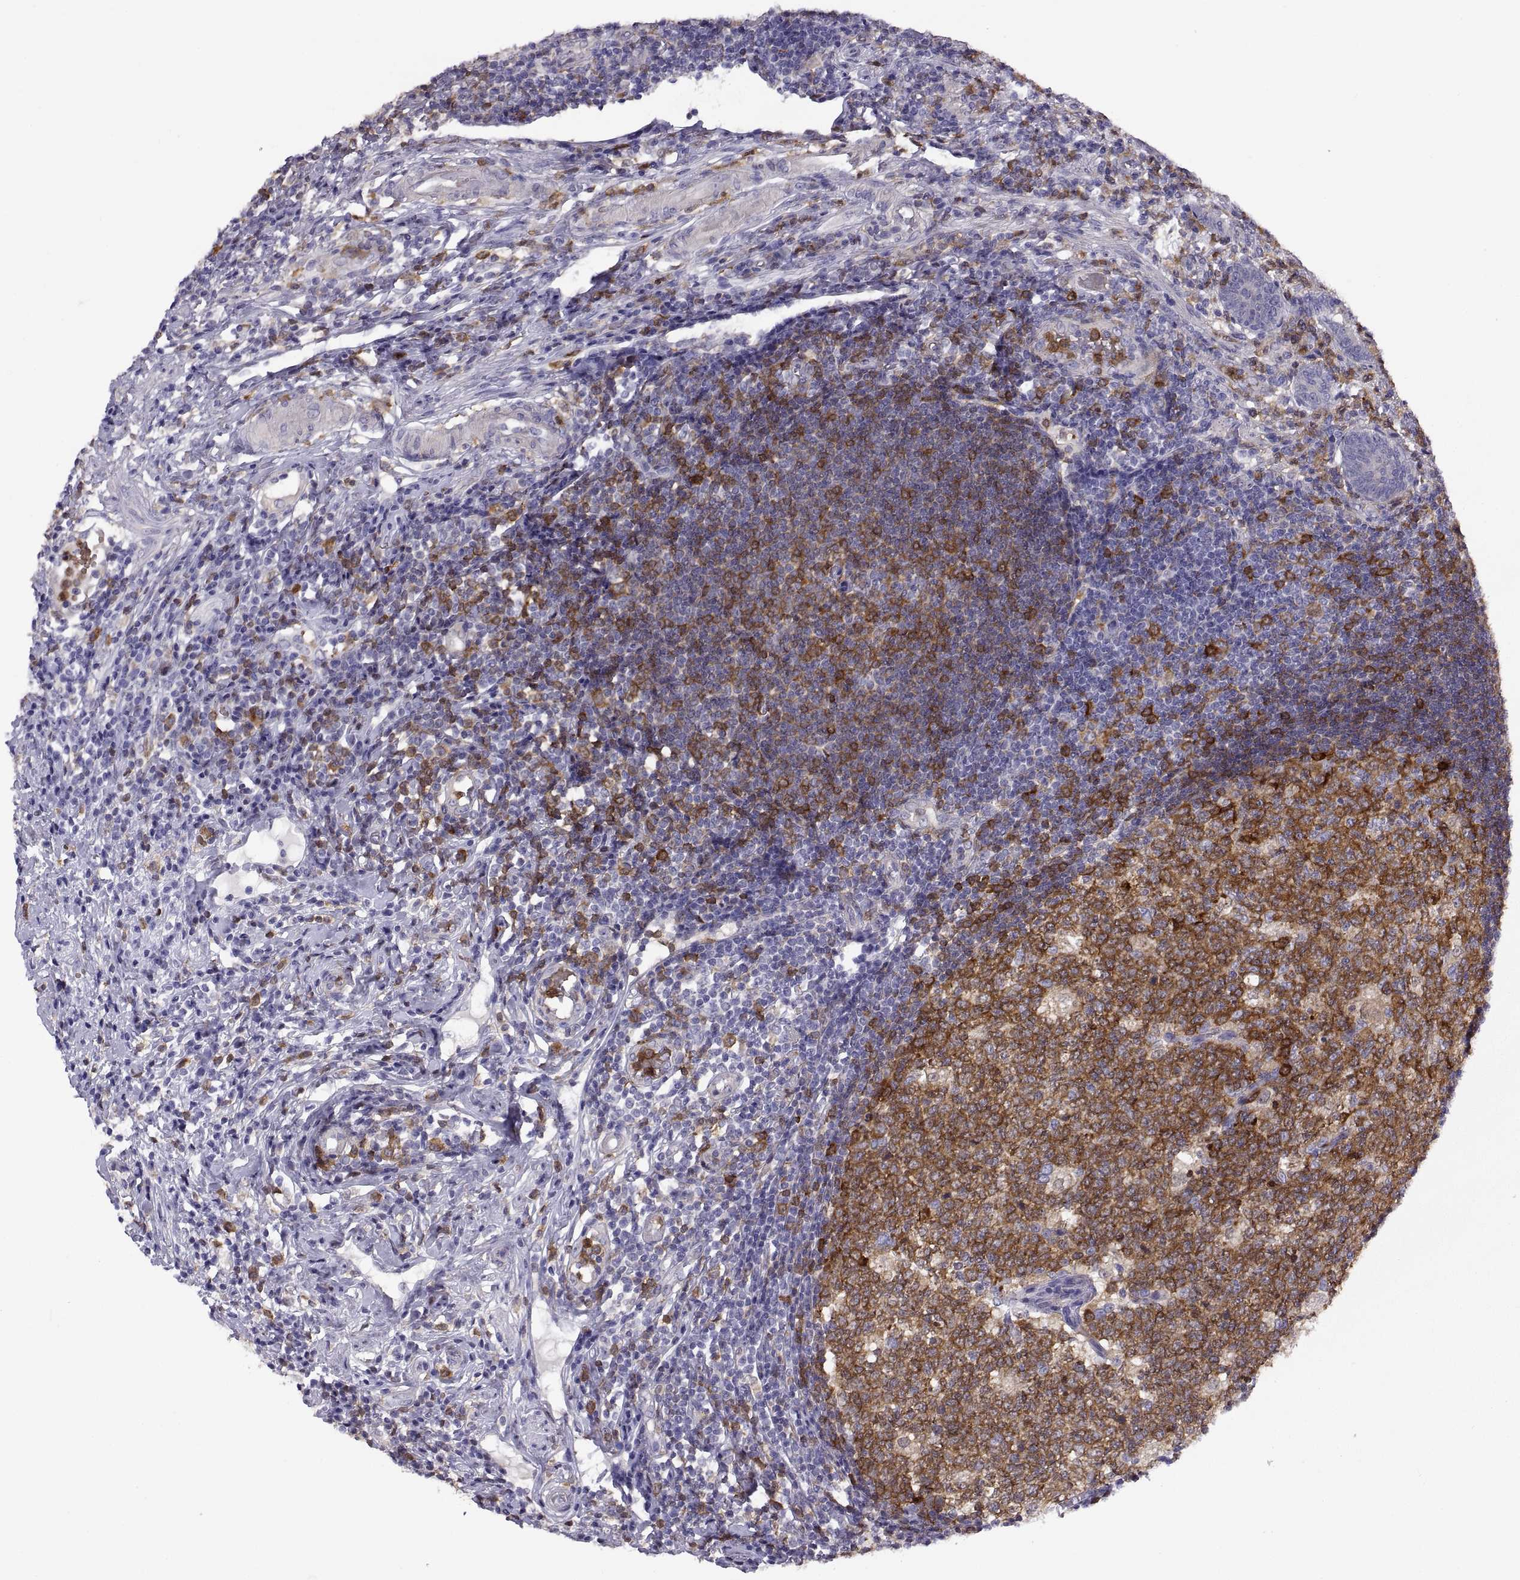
{"staining": {"intensity": "negative", "quantity": "none", "location": "none"}, "tissue": "appendix", "cell_type": "Glandular cells", "image_type": "normal", "snomed": [{"axis": "morphology", "description": "Normal tissue, NOS"}, {"axis": "morphology", "description": "Inflammation, NOS"}, {"axis": "topography", "description": "Appendix"}], "caption": "High magnification brightfield microscopy of unremarkable appendix stained with DAB (brown) and counterstained with hematoxylin (blue): glandular cells show no significant positivity.", "gene": "DOK3", "patient": {"sex": "male", "age": 16}}